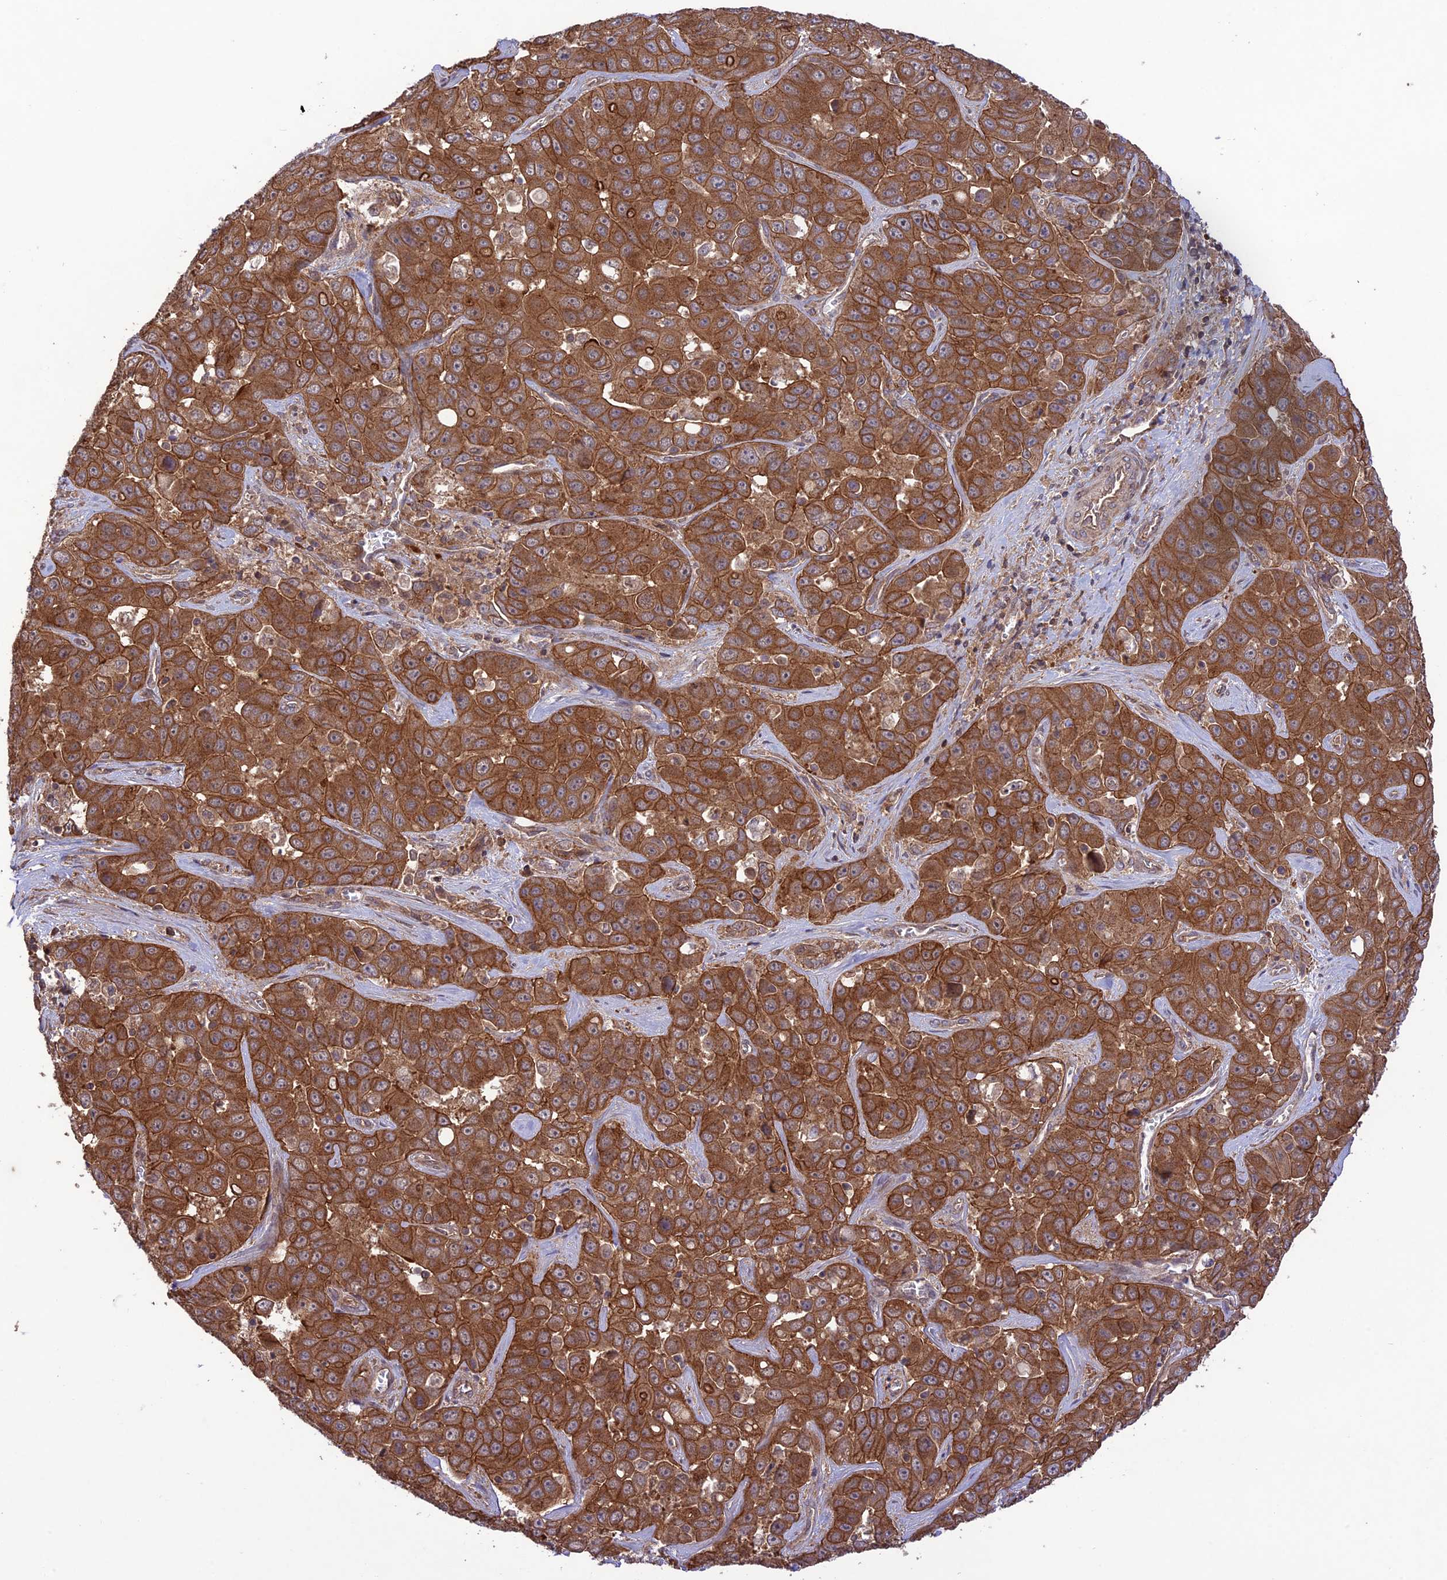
{"staining": {"intensity": "moderate", "quantity": ">75%", "location": "cytoplasmic/membranous"}, "tissue": "liver cancer", "cell_type": "Tumor cells", "image_type": "cancer", "snomed": [{"axis": "morphology", "description": "Cholangiocarcinoma"}, {"axis": "topography", "description": "Liver"}], "caption": "Liver cancer was stained to show a protein in brown. There is medium levels of moderate cytoplasmic/membranous expression in approximately >75% of tumor cells.", "gene": "FCHSD1", "patient": {"sex": "female", "age": 52}}